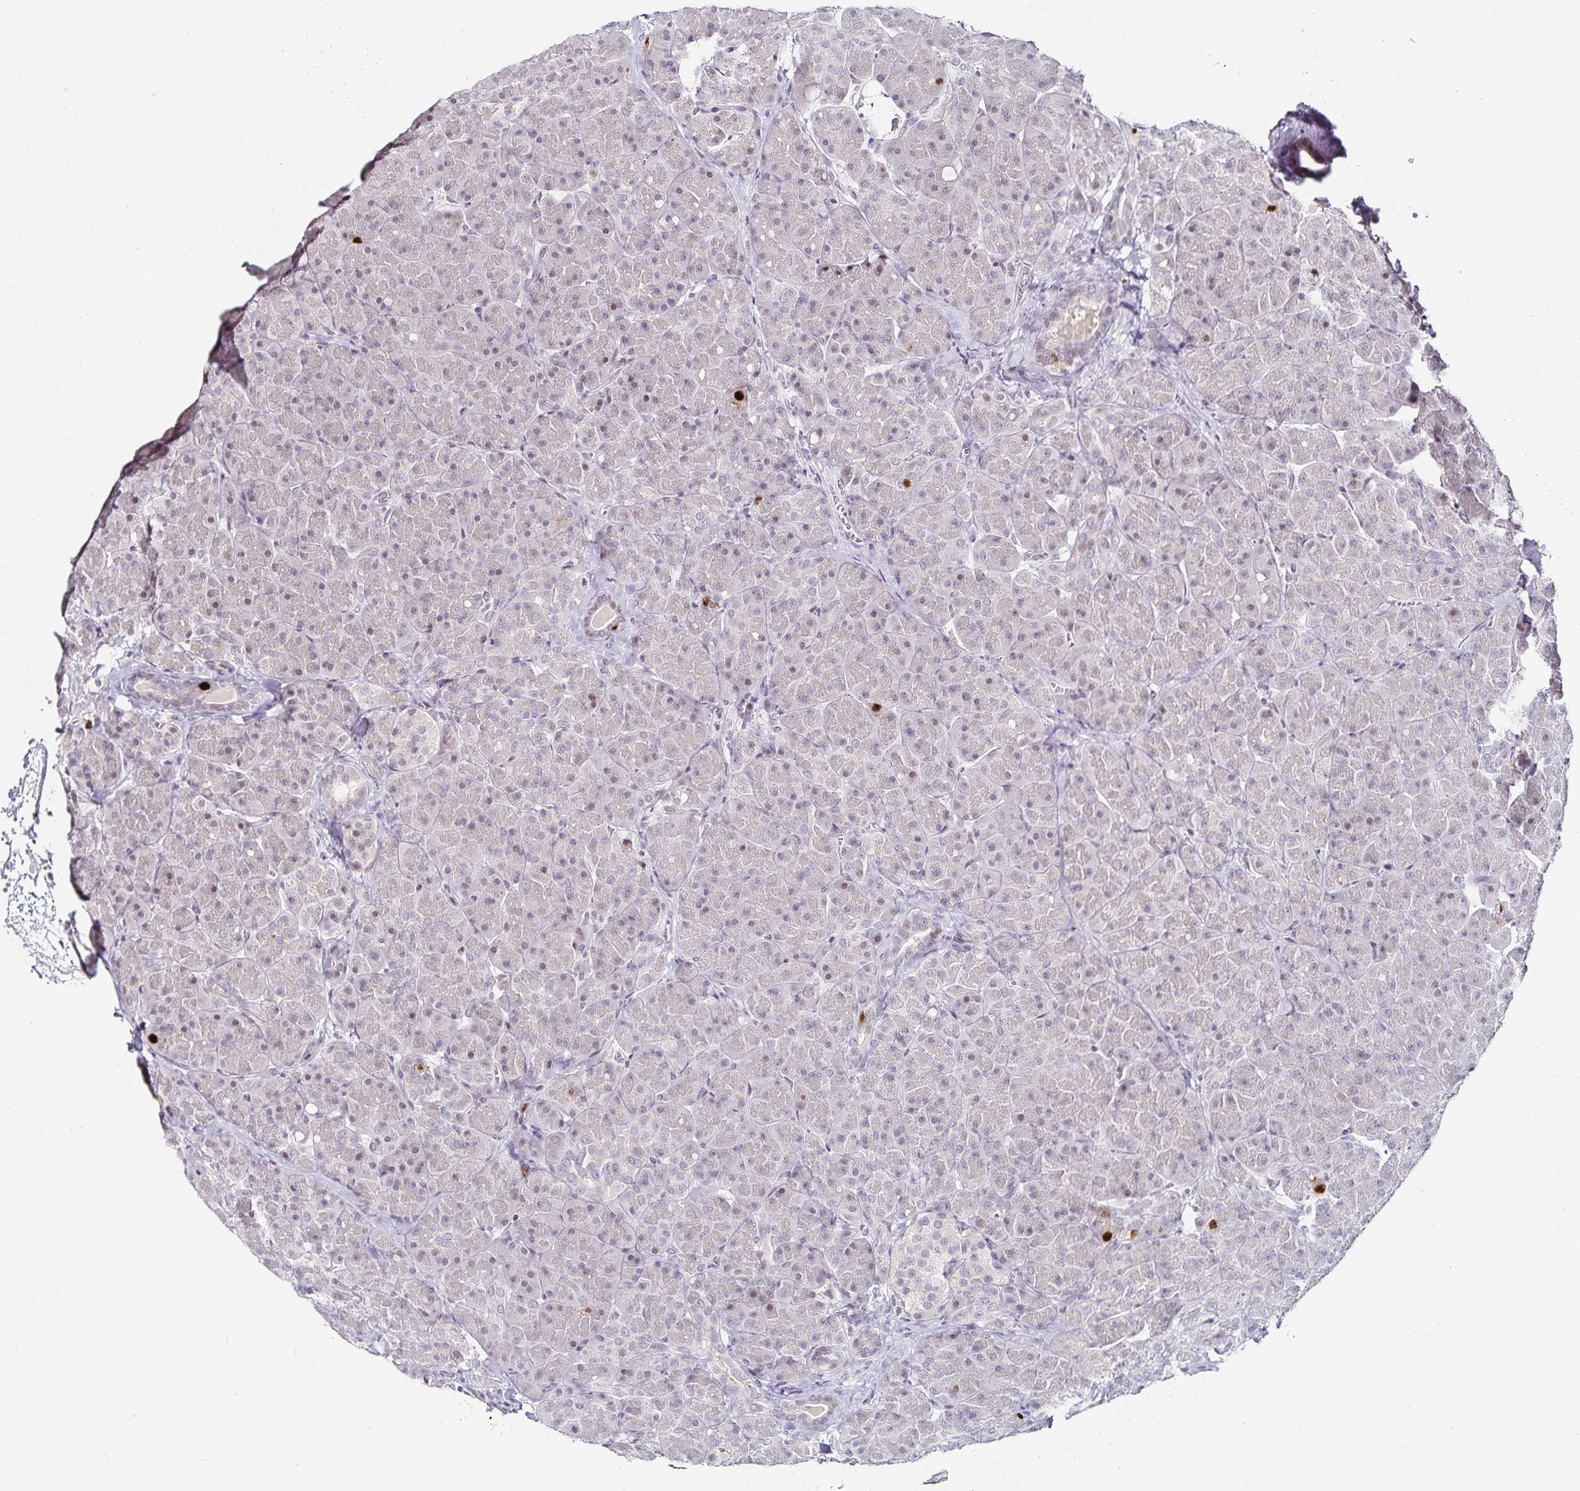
{"staining": {"intensity": "strong", "quantity": "<25%", "location": "nuclear"}, "tissue": "pancreas", "cell_type": "Exocrine glandular cells", "image_type": "normal", "snomed": [{"axis": "morphology", "description": "Normal tissue, NOS"}, {"axis": "topography", "description": "Pancreas"}], "caption": "Immunohistochemical staining of unremarkable pancreas reveals strong nuclear protein positivity in about <25% of exocrine glandular cells.", "gene": "ANLN", "patient": {"sex": "male", "age": 55}}